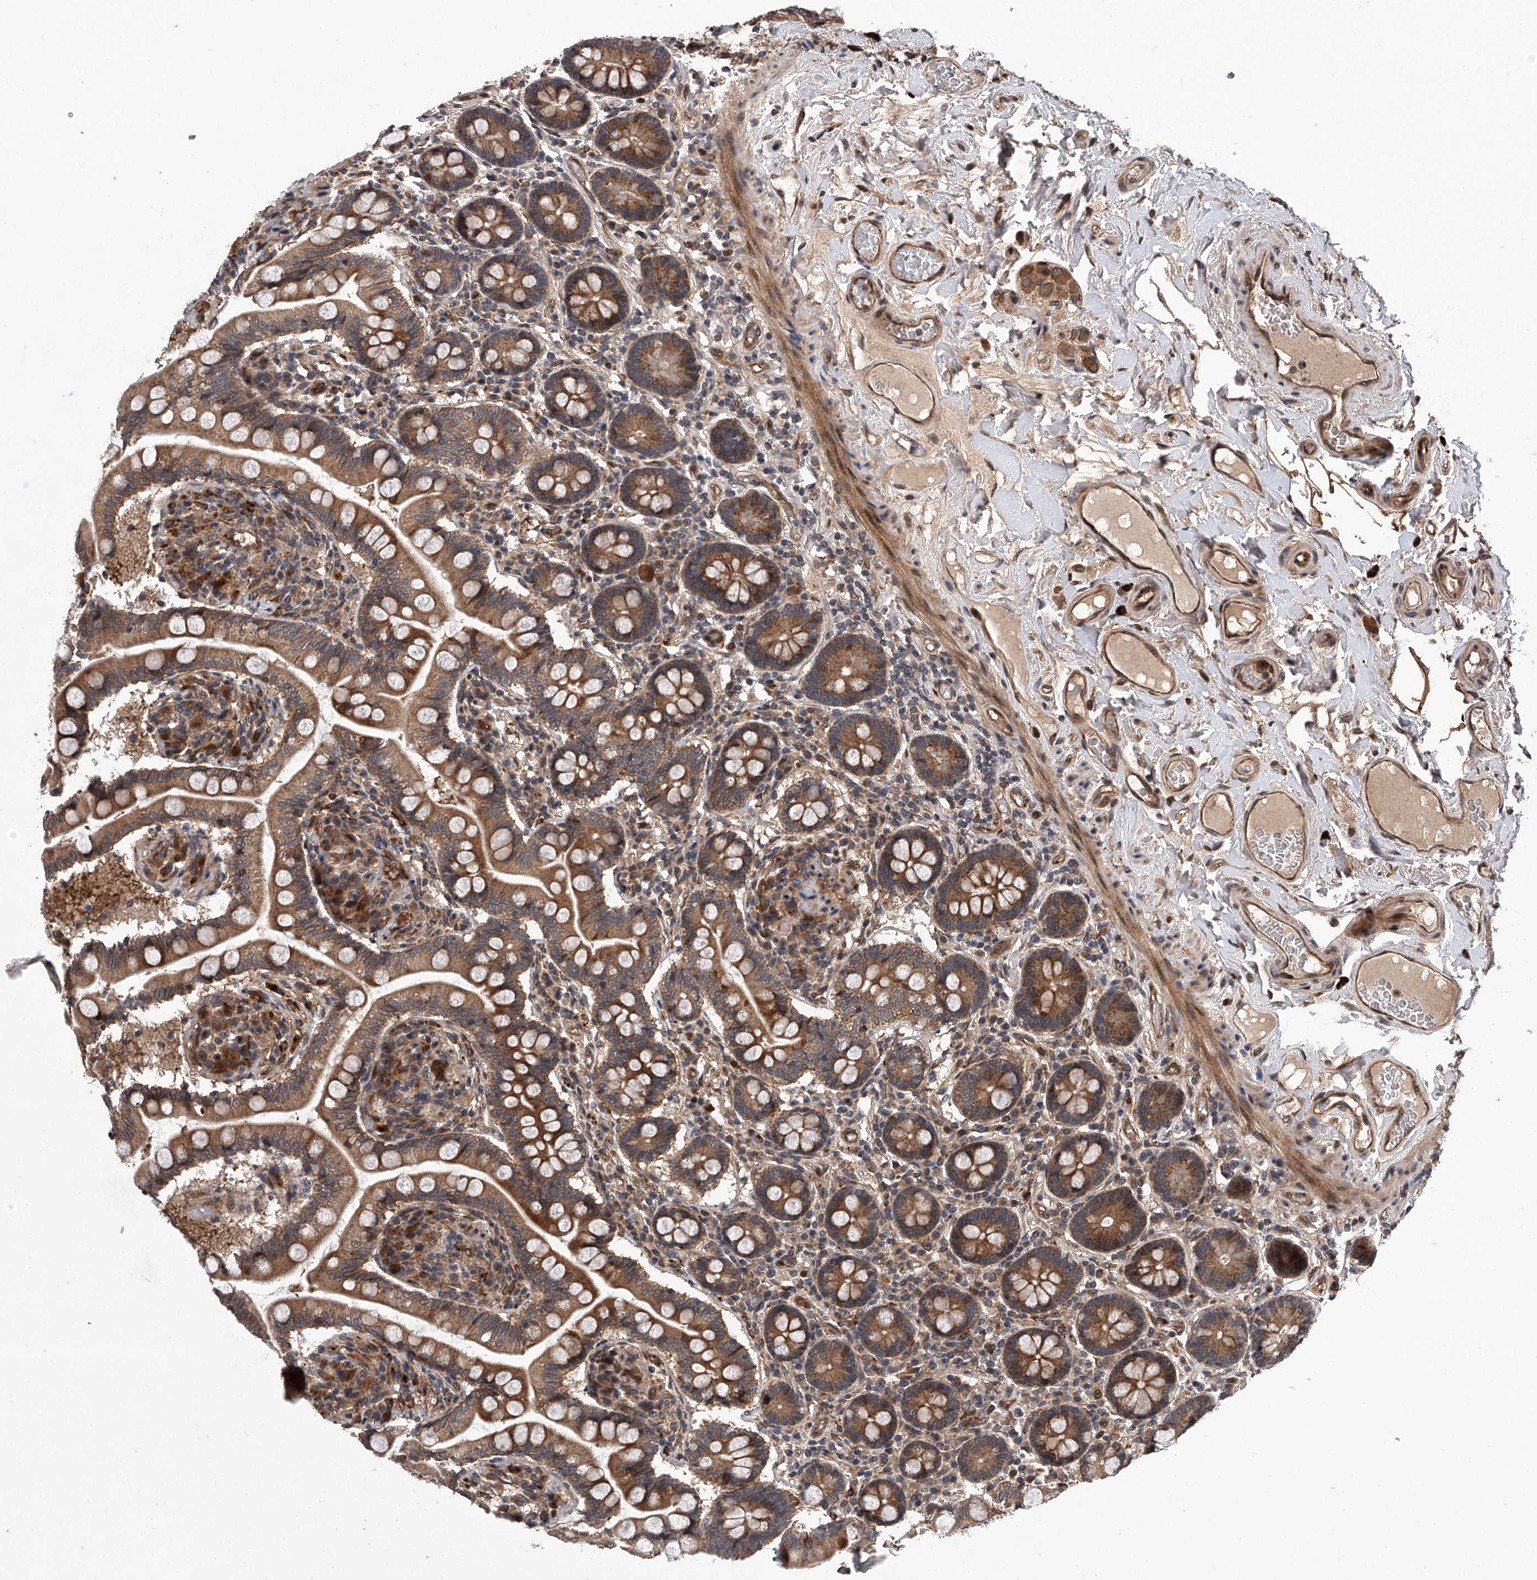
{"staining": {"intensity": "moderate", "quantity": ">75%", "location": "cytoplasmic/membranous"}, "tissue": "small intestine", "cell_type": "Glandular cells", "image_type": "normal", "snomed": [{"axis": "morphology", "description": "Normal tissue, NOS"}, {"axis": "topography", "description": "Small intestine"}], "caption": "Glandular cells show medium levels of moderate cytoplasmic/membranous expression in approximately >75% of cells in unremarkable small intestine.", "gene": "MAP3K11", "patient": {"sex": "female", "age": 64}}